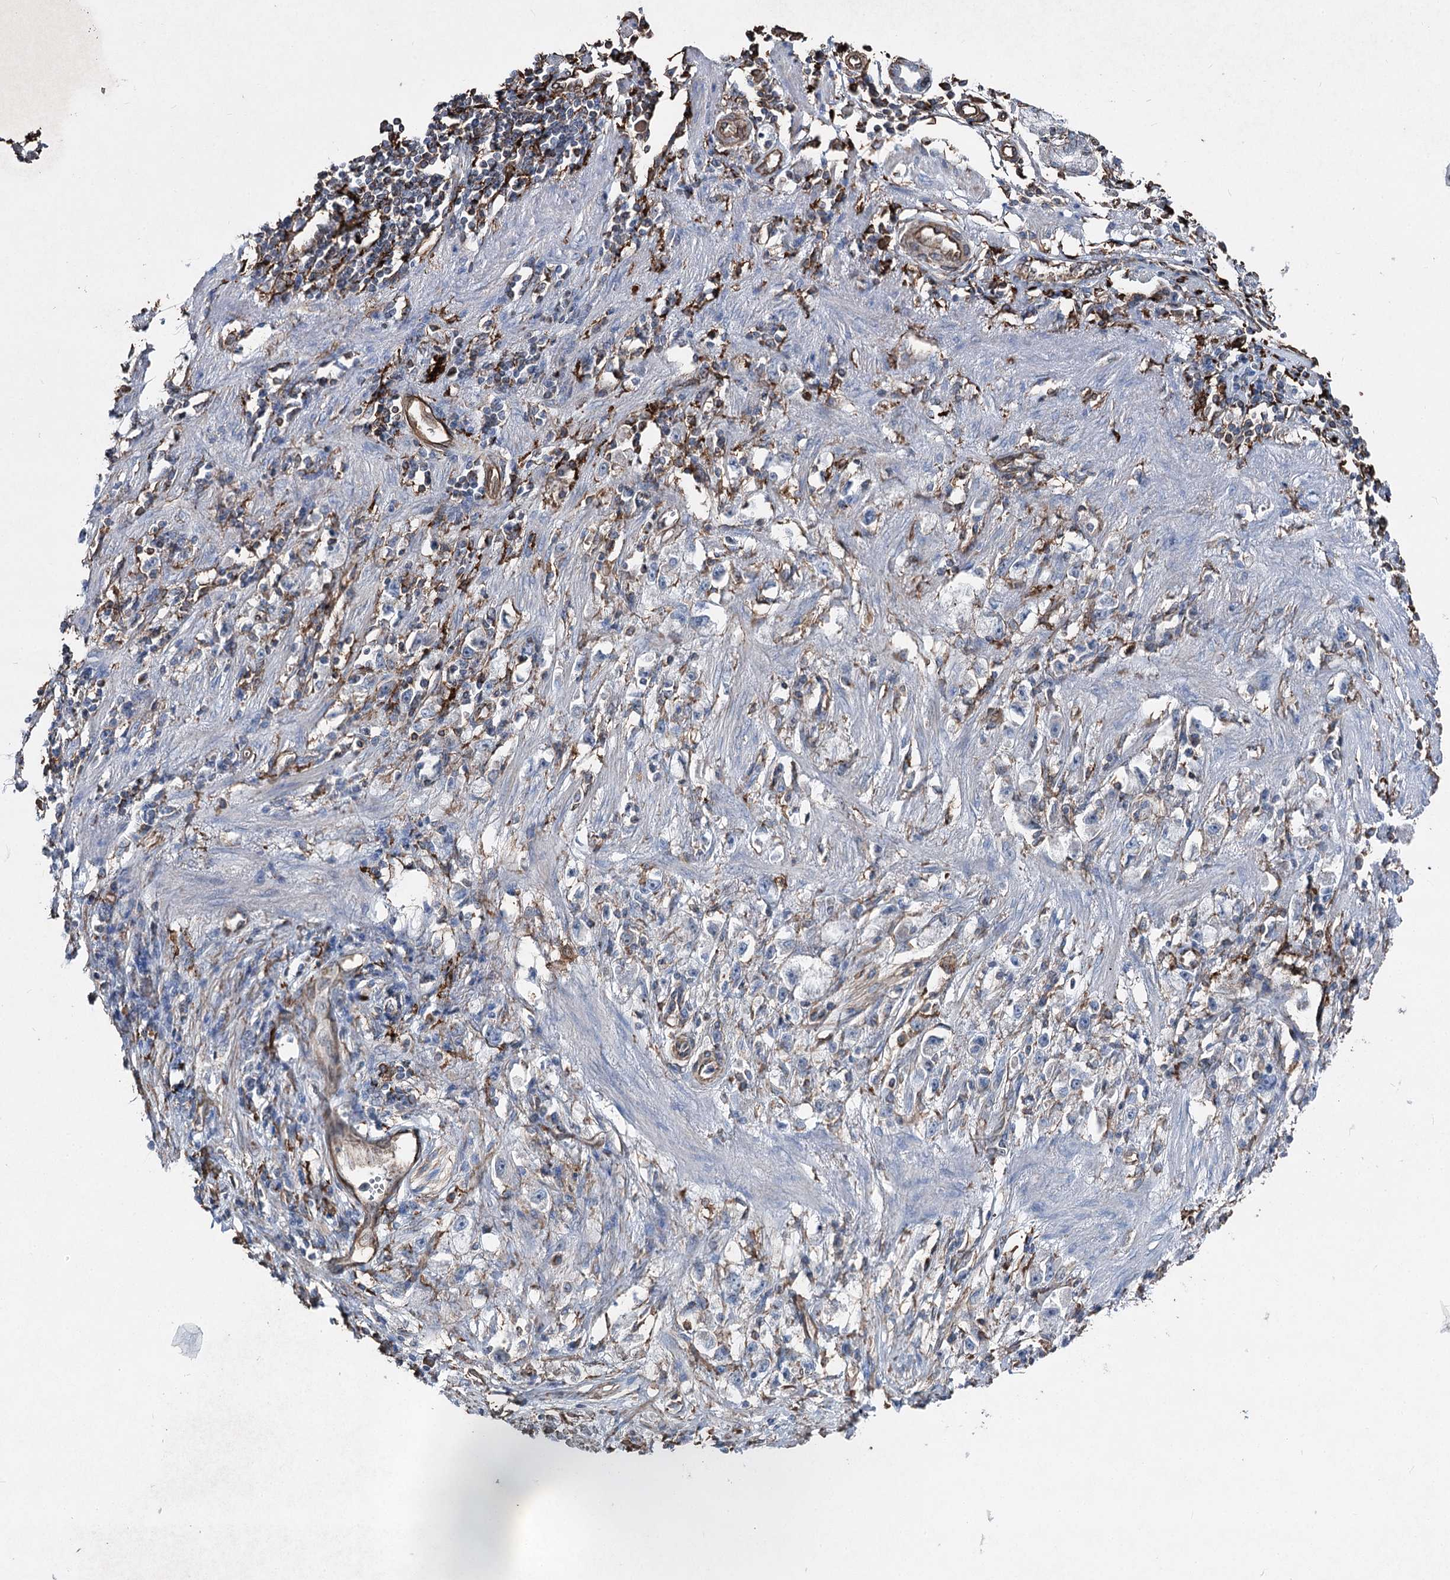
{"staining": {"intensity": "negative", "quantity": "none", "location": "none"}, "tissue": "stomach cancer", "cell_type": "Tumor cells", "image_type": "cancer", "snomed": [{"axis": "morphology", "description": "Adenocarcinoma, NOS"}, {"axis": "topography", "description": "Stomach"}], "caption": "Immunohistochemistry (IHC) of stomach cancer reveals no staining in tumor cells. The staining is performed using DAB brown chromogen with nuclei counter-stained in using hematoxylin.", "gene": "CLEC4M", "patient": {"sex": "female", "age": 59}}